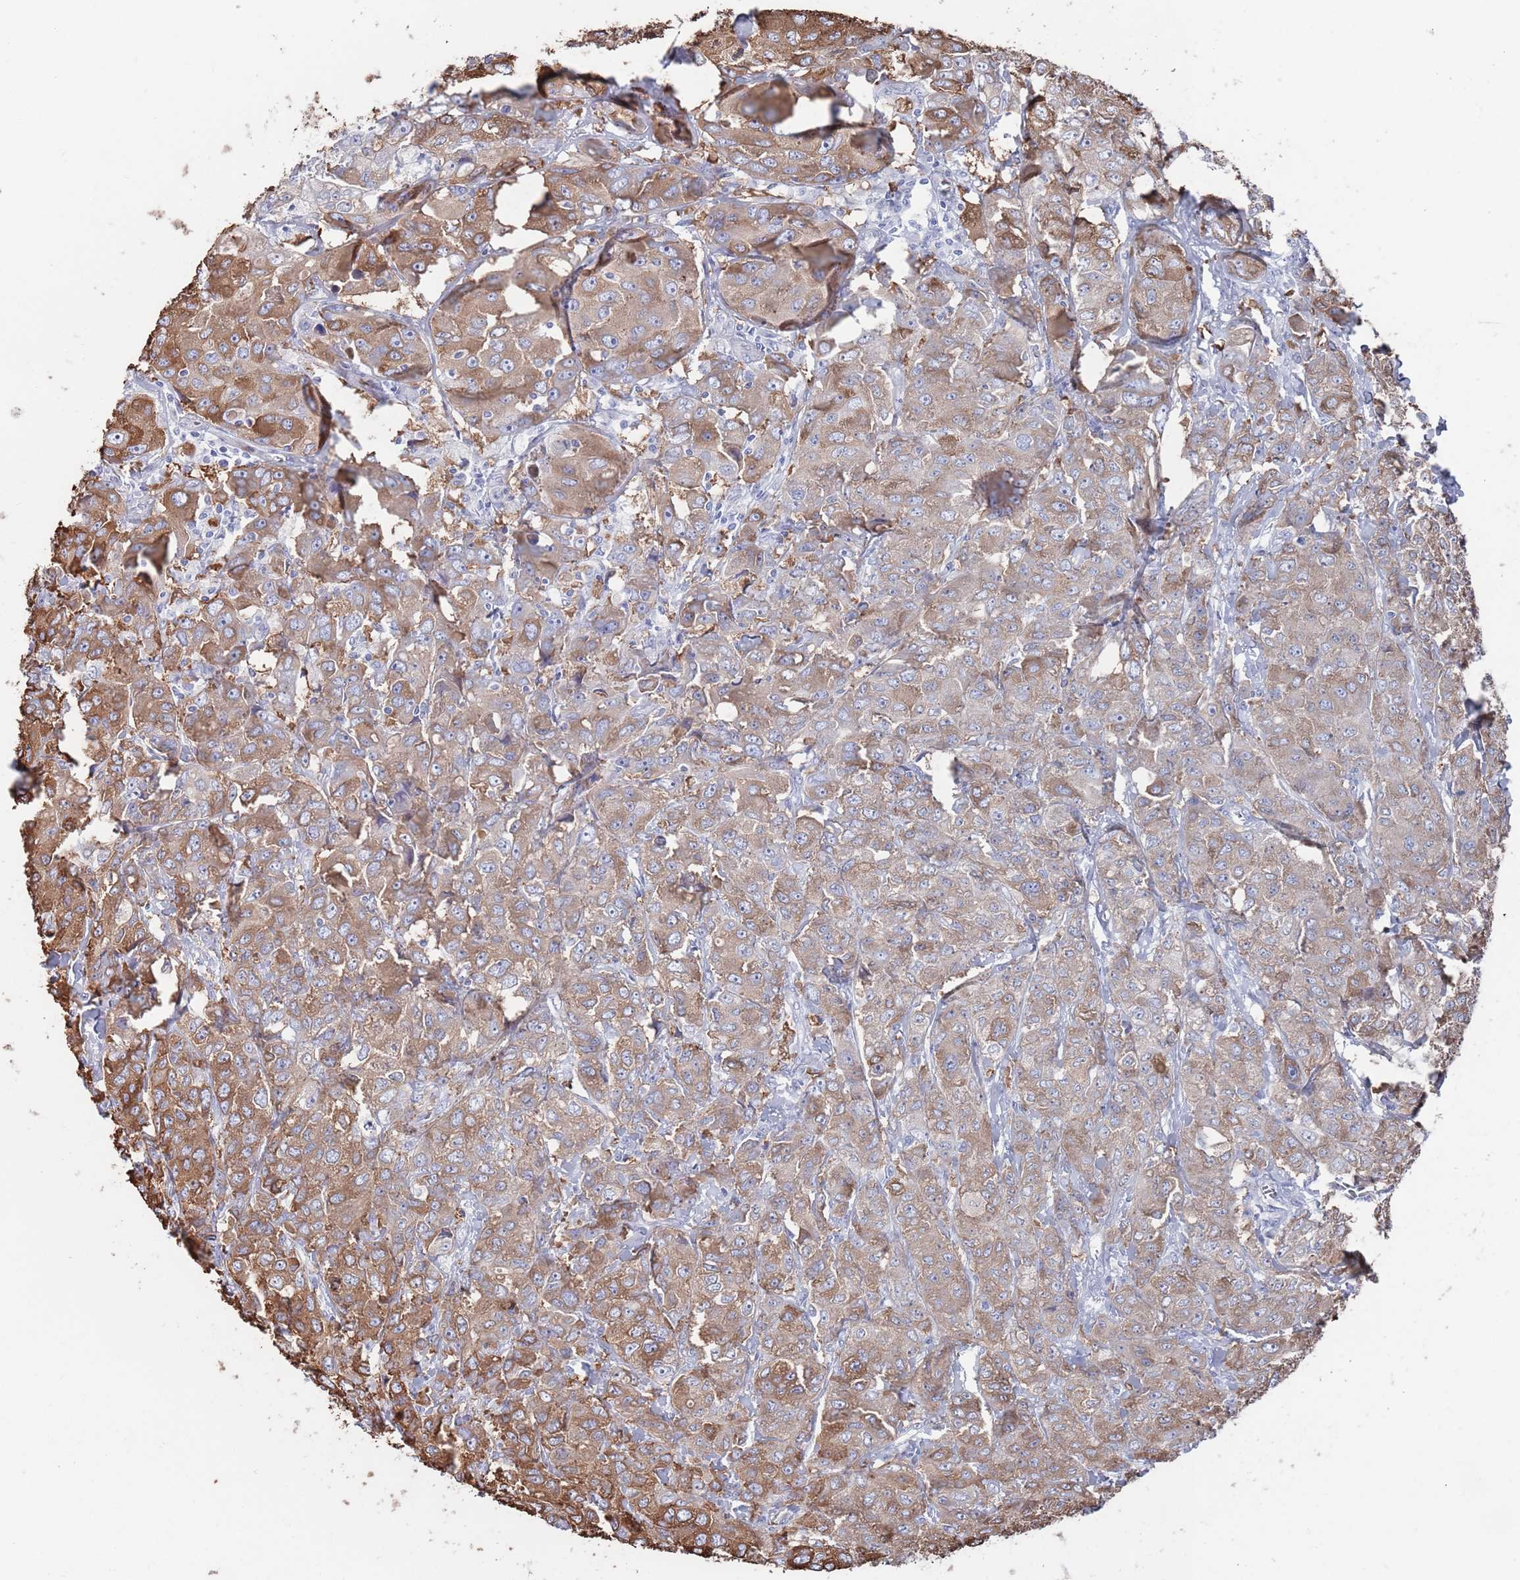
{"staining": {"intensity": "moderate", "quantity": ">75%", "location": "cytoplasmic/membranous"}, "tissue": "breast cancer", "cell_type": "Tumor cells", "image_type": "cancer", "snomed": [{"axis": "morphology", "description": "Duct carcinoma"}, {"axis": "topography", "description": "Breast"}], "caption": "DAB (3,3'-diaminobenzidine) immunohistochemical staining of breast cancer demonstrates moderate cytoplasmic/membranous protein staining in about >75% of tumor cells.", "gene": "TMCO3", "patient": {"sex": "female", "age": 43}}